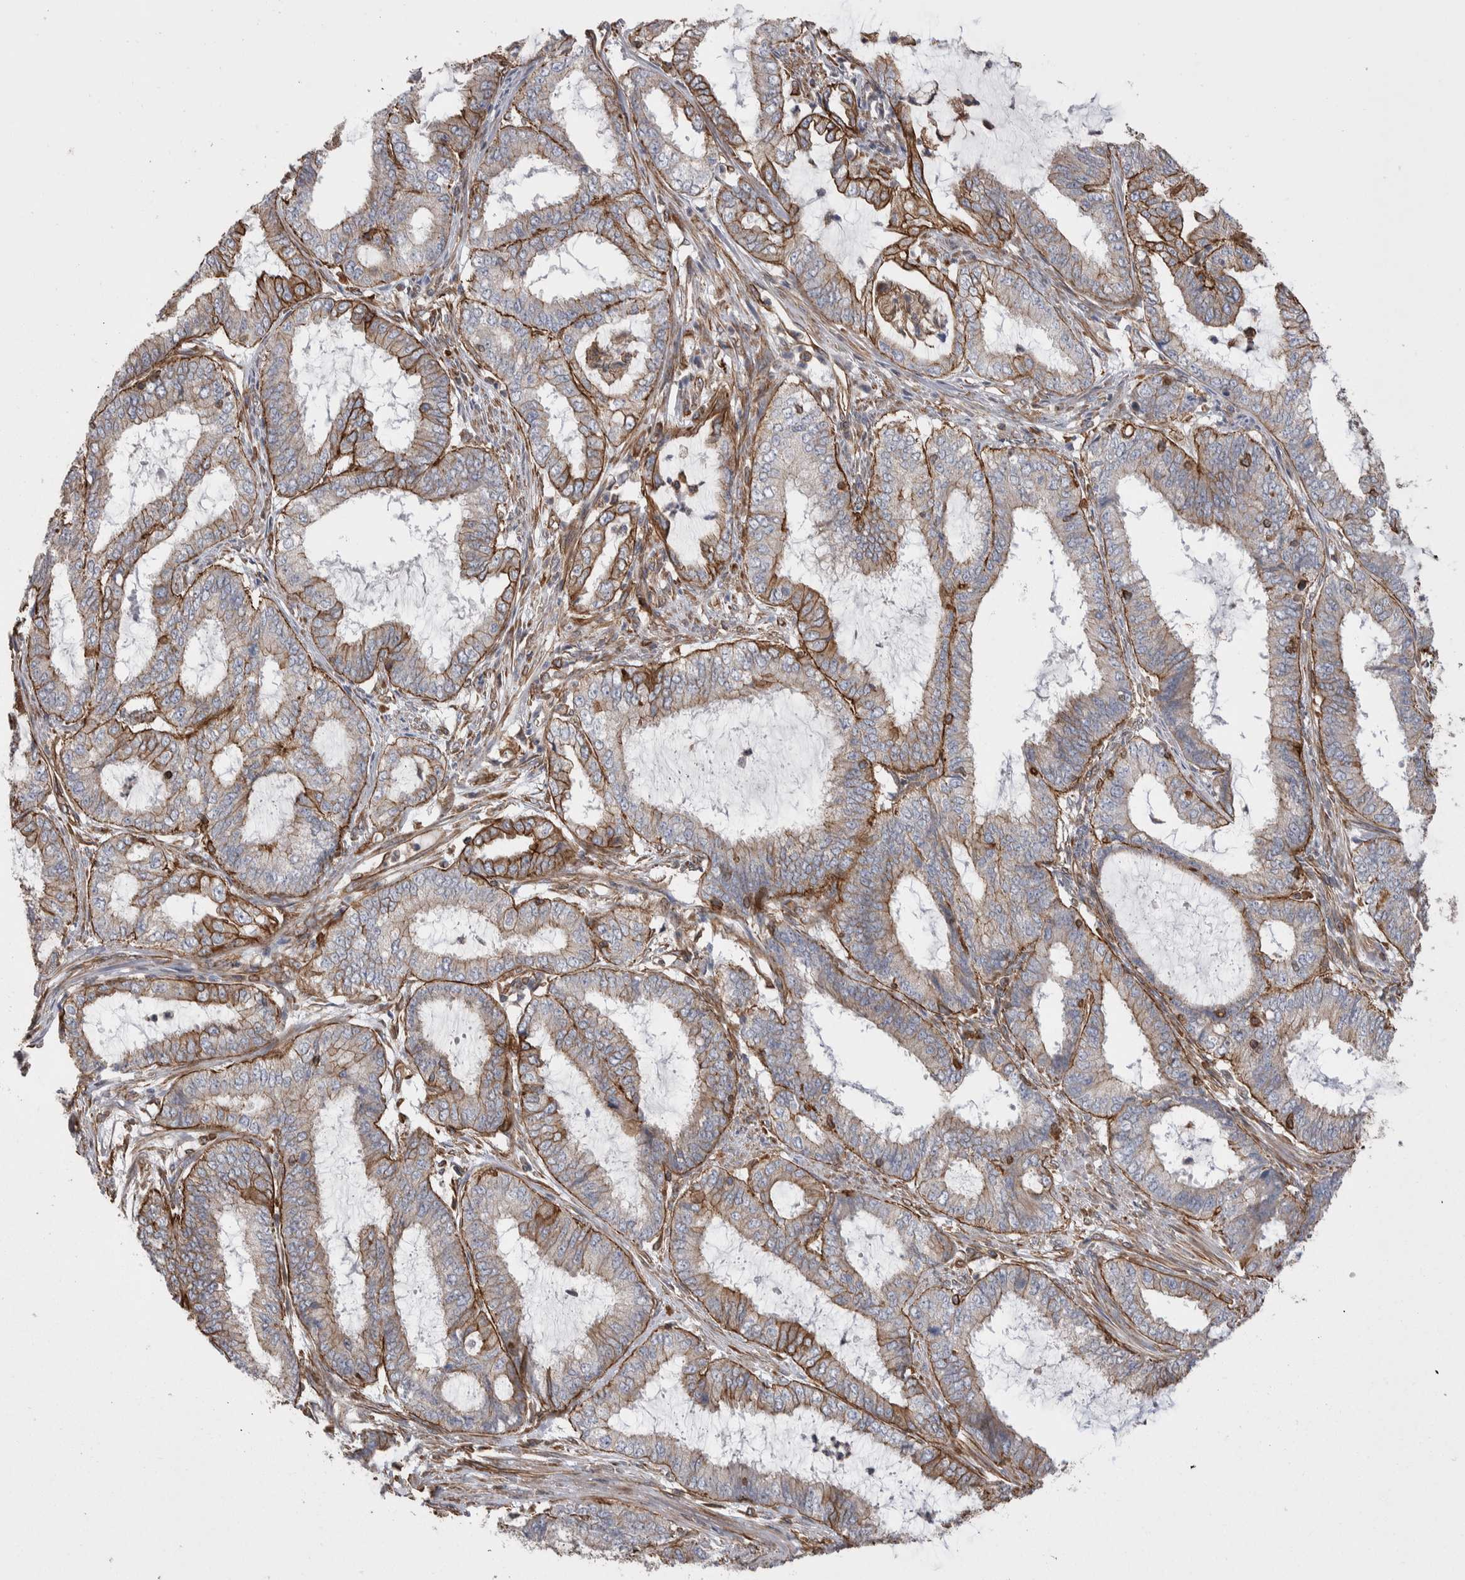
{"staining": {"intensity": "moderate", "quantity": "25%-75%", "location": "cytoplasmic/membranous"}, "tissue": "endometrial cancer", "cell_type": "Tumor cells", "image_type": "cancer", "snomed": [{"axis": "morphology", "description": "Adenocarcinoma, NOS"}, {"axis": "topography", "description": "Endometrium"}], "caption": "Immunohistochemistry (IHC) of human adenocarcinoma (endometrial) reveals medium levels of moderate cytoplasmic/membranous expression in approximately 25%-75% of tumor cells.", "gene": "KIF12", "patient": {"sex": "female", "age": 51}}